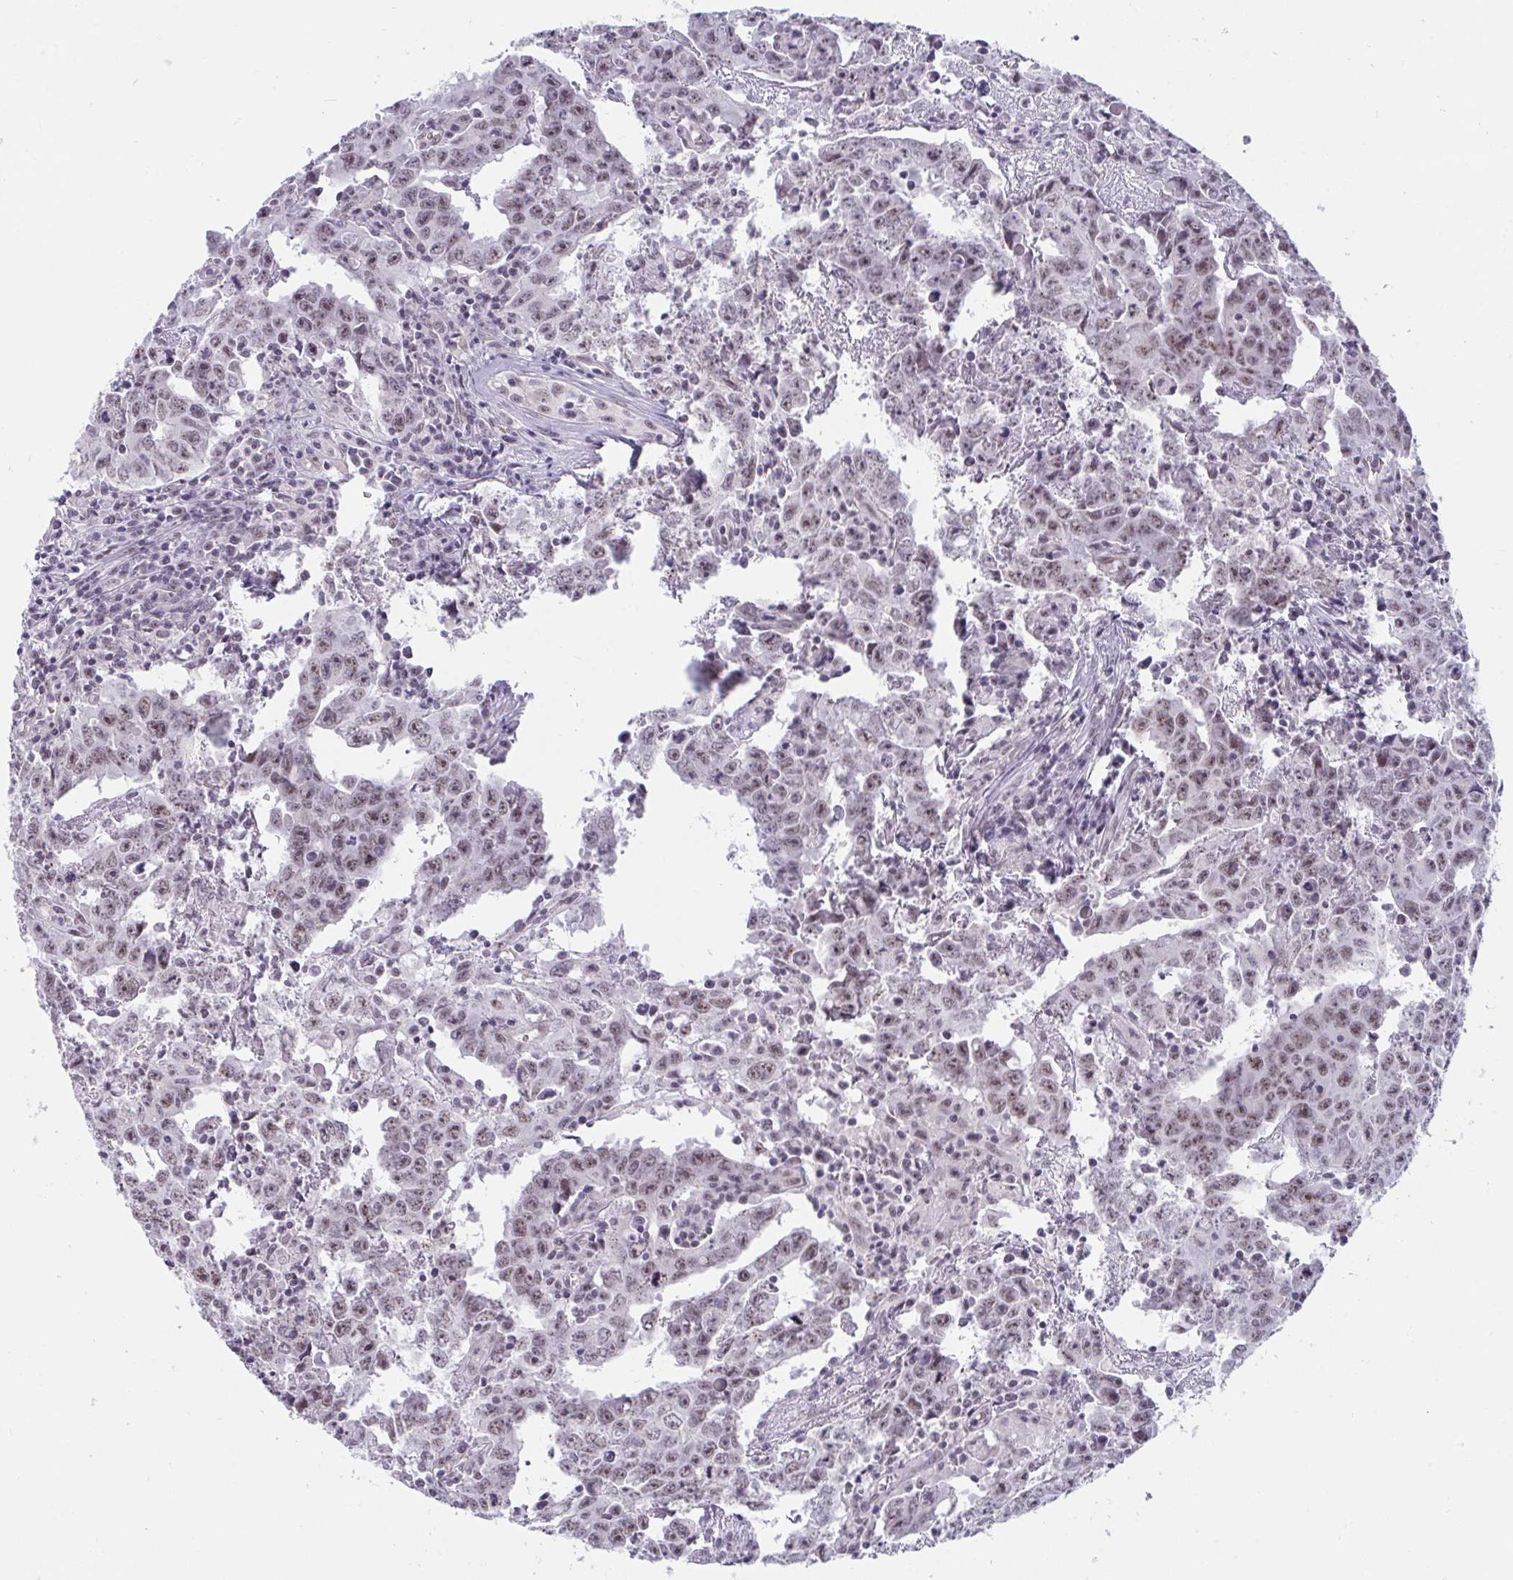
{"staining": {"intensity": "weak", "quantity": "25%-75%", "location": "nuclear"}, "tissue": "testis cancer", "cell_type": "Tumor cells", "image_type": "cancer", "snomed": [{"axis": "morphology", "description": "Carcinoma, Embryonal, NOS"}, {"axis": "topography", "description": "Testis"}], "caption": "Protein expression analysis of human embryonal carcinoma (testis) reveals weak nuclear expression in about 25%-75% of tumor cells. The protein of interest is stained brown, and the nuclei are stained in blue (DAB (3,3'-diaminobenzidine) IHC with brightfield microscopy, high magnification).", "gene": "PRR14", "patient": {"sex": "male", "age": 22}}